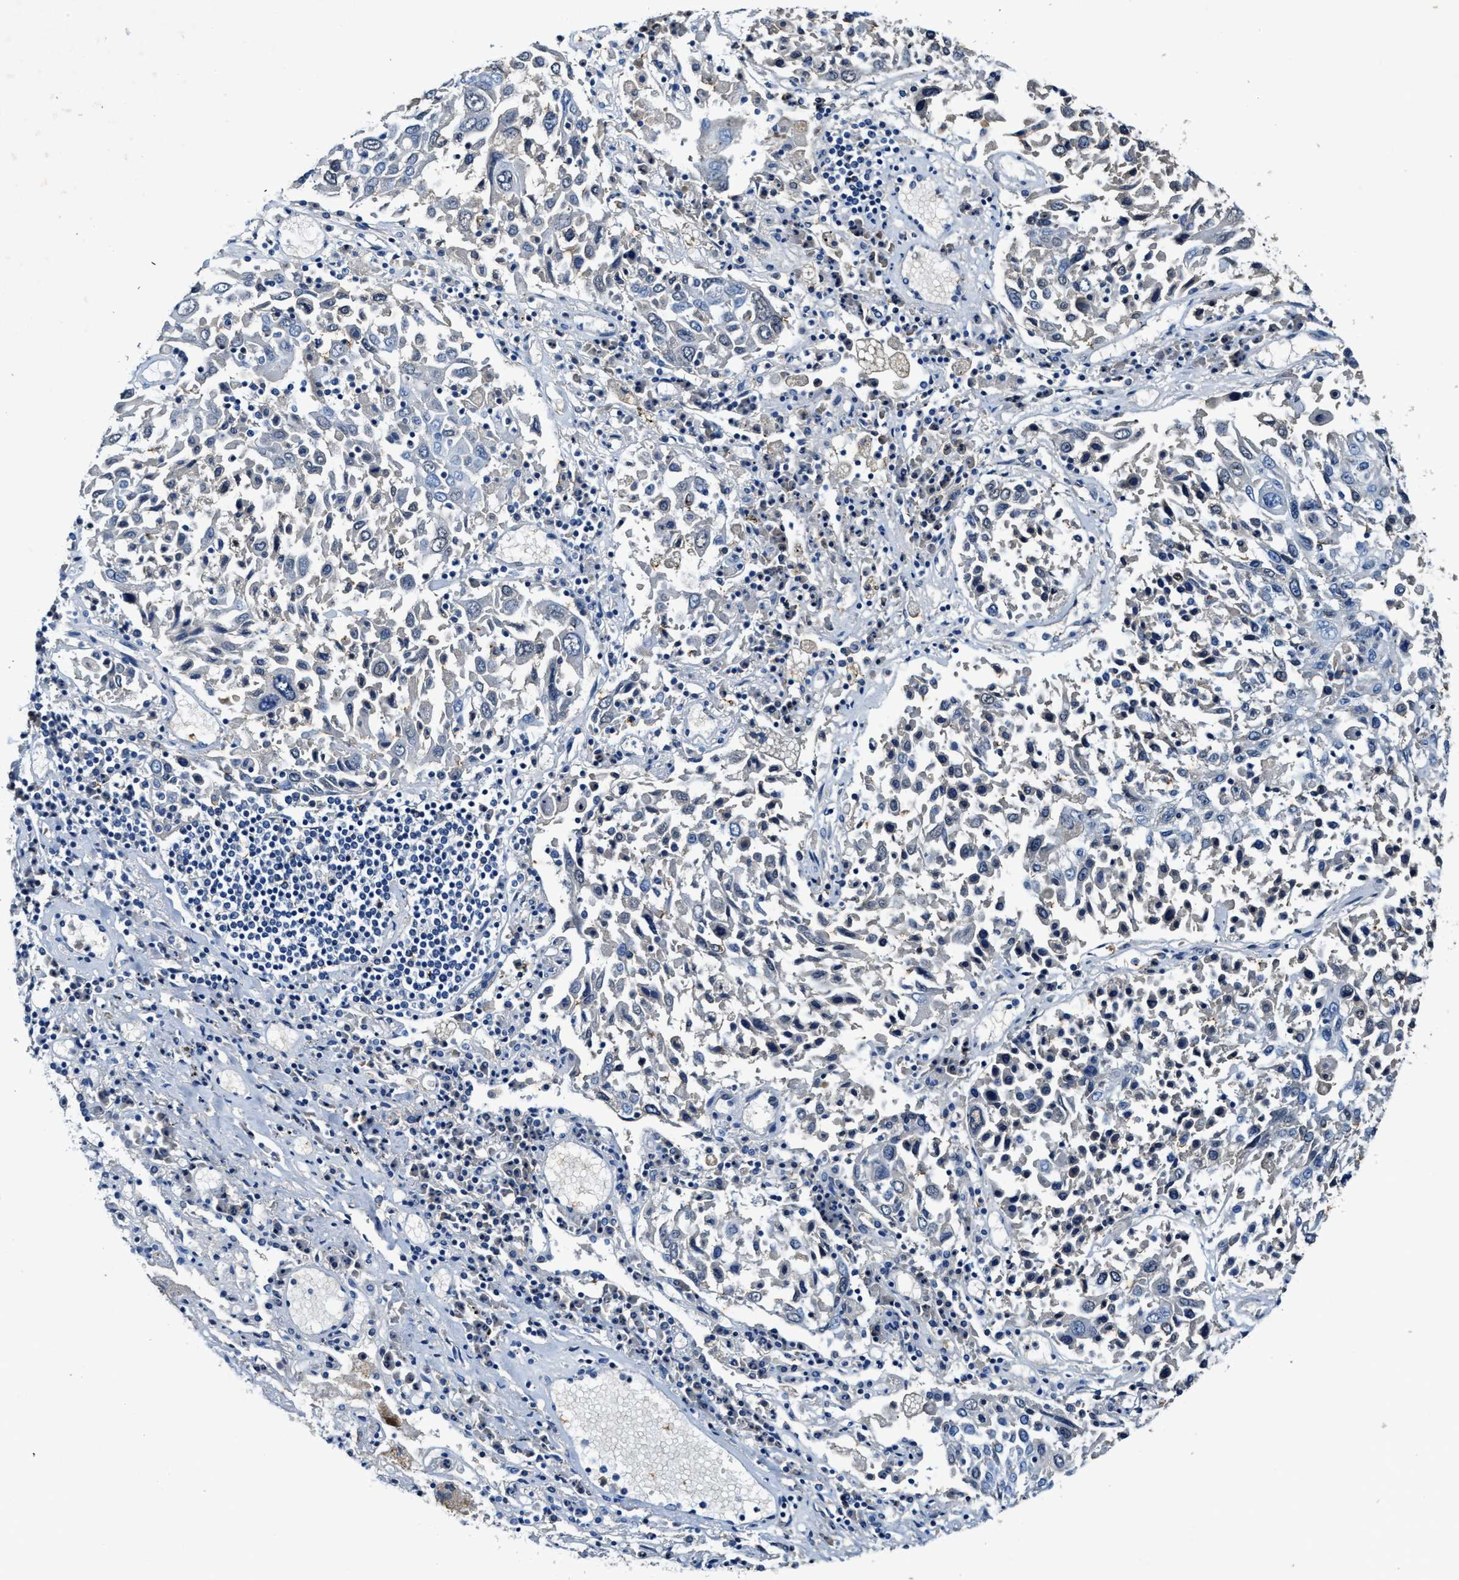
{"staining": {"intensity": "negative", "quantity": "none", "location": "none"}, "tissue": "lung cancer", "cell_type": "Tumor cells", "image_type": "cancer", "snomed": [{"axis": "morphology", "description": "Squamous cell carcinoma, NOS"}, {"axis": "topography", "description": "Lung"}], "caption": "This photomicrograph is of lung cancer (squamous cell carcinoma) stained with immunohistochemistry to label a protein in brown with the nuclei are counter-stained blue. There is no positivity in tumor cells. (Brightfield microscopy of DAB (3,3'-diaminobenzidine) IHC at high magnification).", "gene": "SLC25A25", "patient": {"sex": "male", "age": 65}}